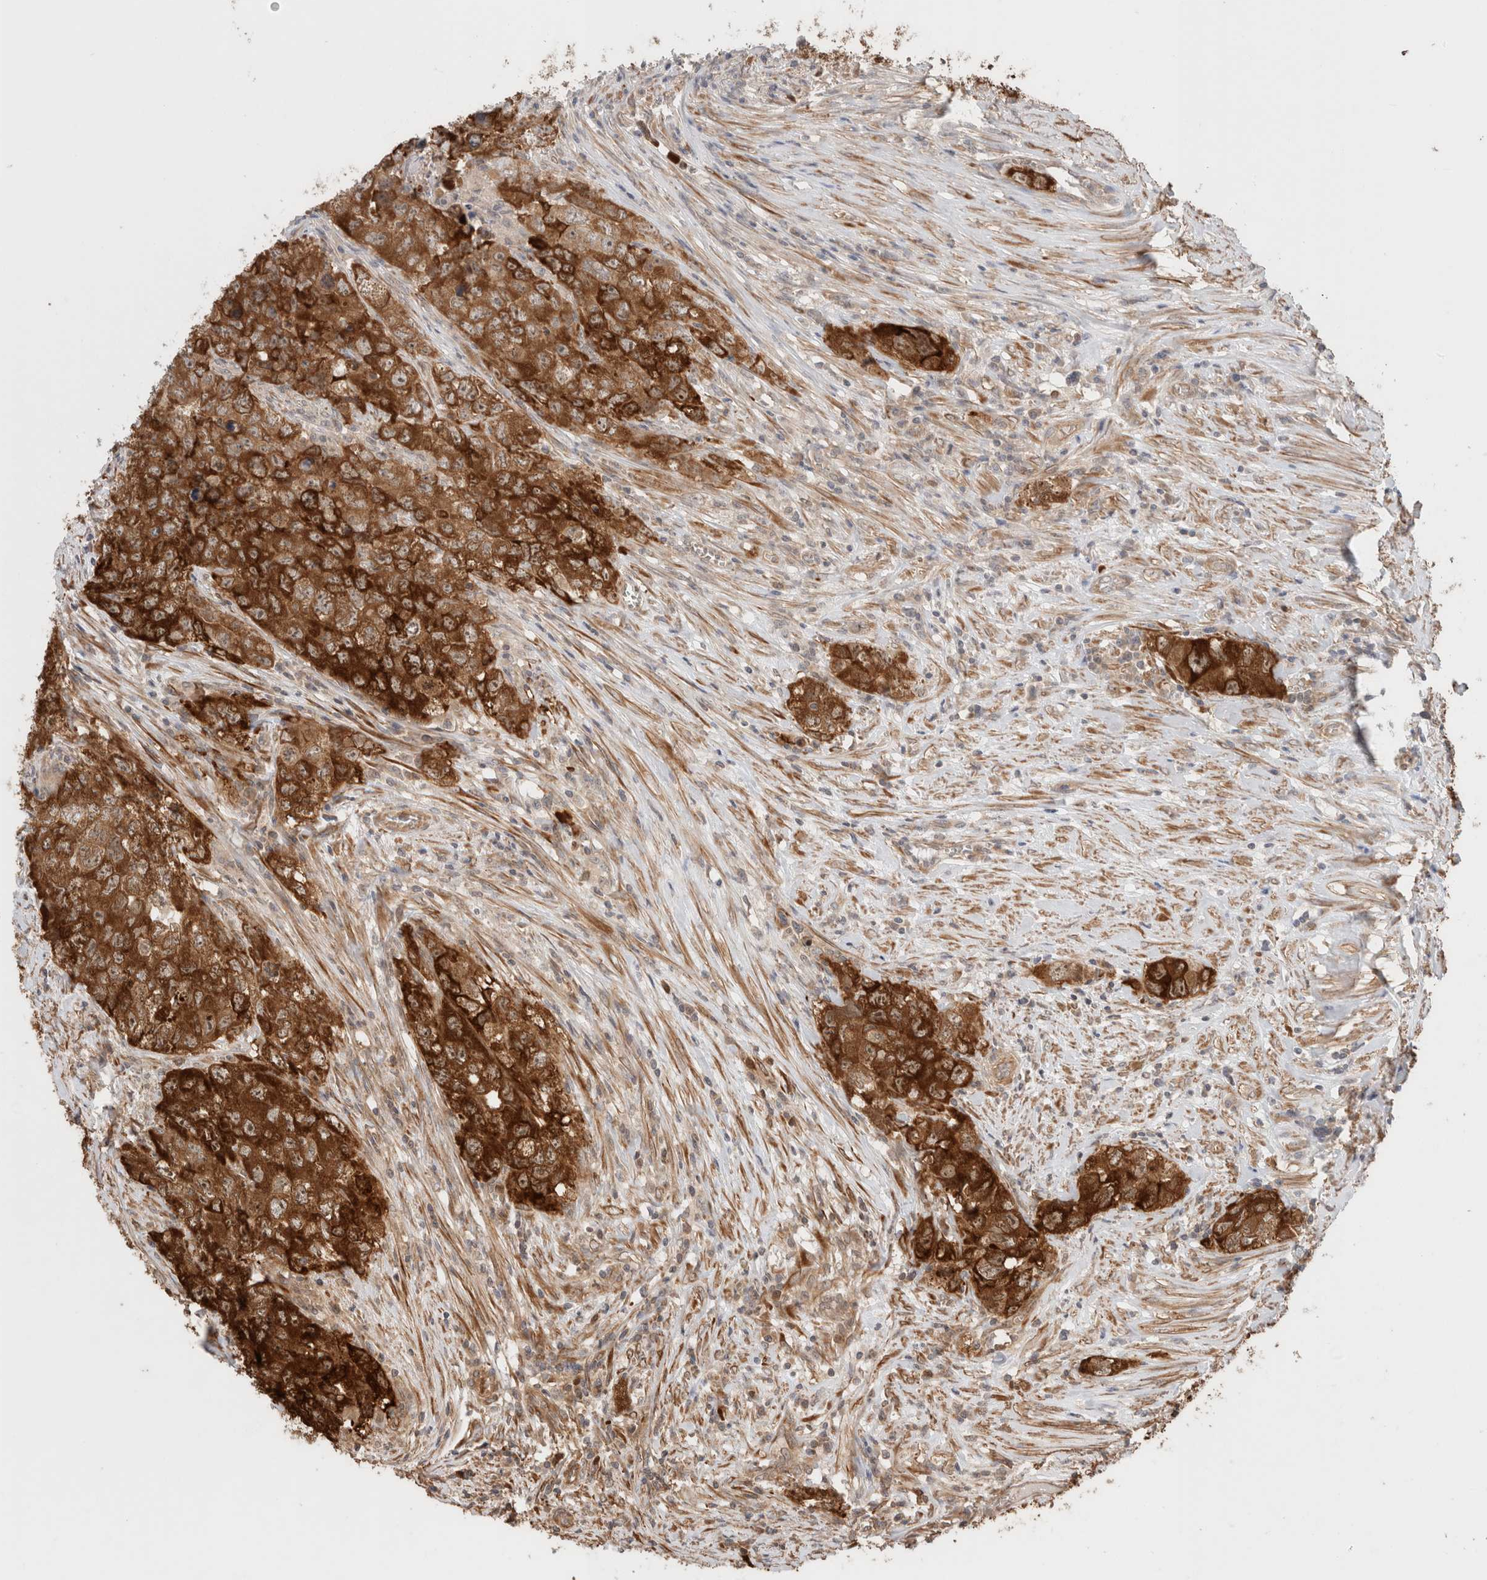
{"staining": {"intensity": "strong", "quantity": ">75%", "location": "cytoplasmic/membranous"}, "tissue": "testis cancer", "cell_type": "Tumor cells", "image_type": "cancer", "snomed": [{"axis": "morphology", "description": "Seminoma, NOS"}, {"axis": "morphology", "description": "Carcinoma, Embryonal, NOS"}, {"axis": "topography", "description": "Testis"}], "caption": "High-power microscopy captured an immunohistochemistry (IHC) photomicrograph of testis cancer, revealing strong cytoplasmic/membranous positivity in approximately >75% of tumor cells. Nuclei are stained in blue.", "gene": "ZNF649", "patient": {"sex": "male", "age": 43}}